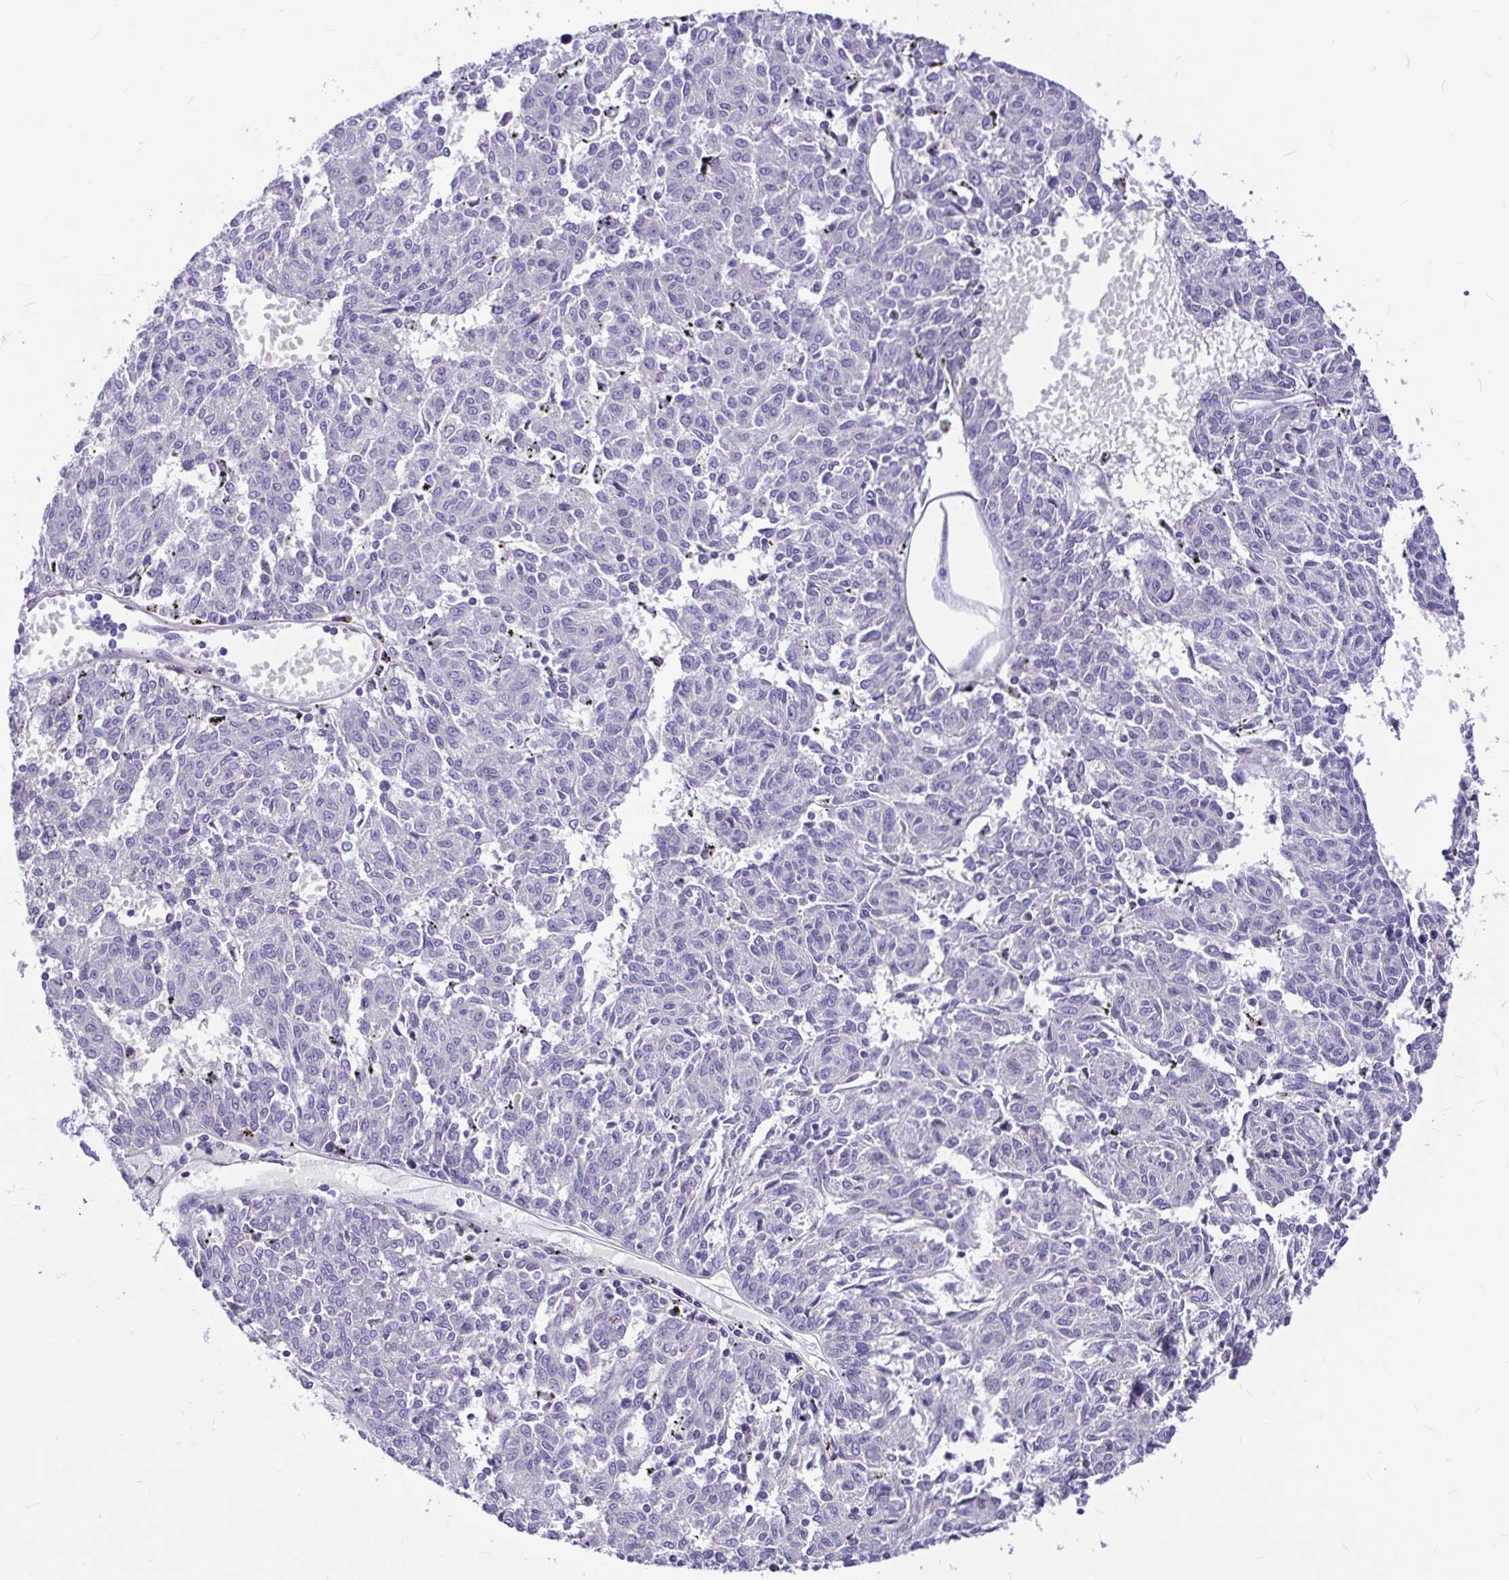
{"staining": {"intensity": "negative", "quantity": "none", "location": "none"}, "tissue": "melanoma", "cell_type": "Tumor cells", "image_type": "cancer", "snomed": [{"axis": "morphology", "description": "Malignant melanoma, NOS"}, {"axis": "topography", "description": "Skin"}], "caption": "Human melanoma stained for a protein using immunohistochemistry demonstrates no expression in tumor cells.", "gene": "CLEC1B", "patient": {"sex": "female", "age": 72}}